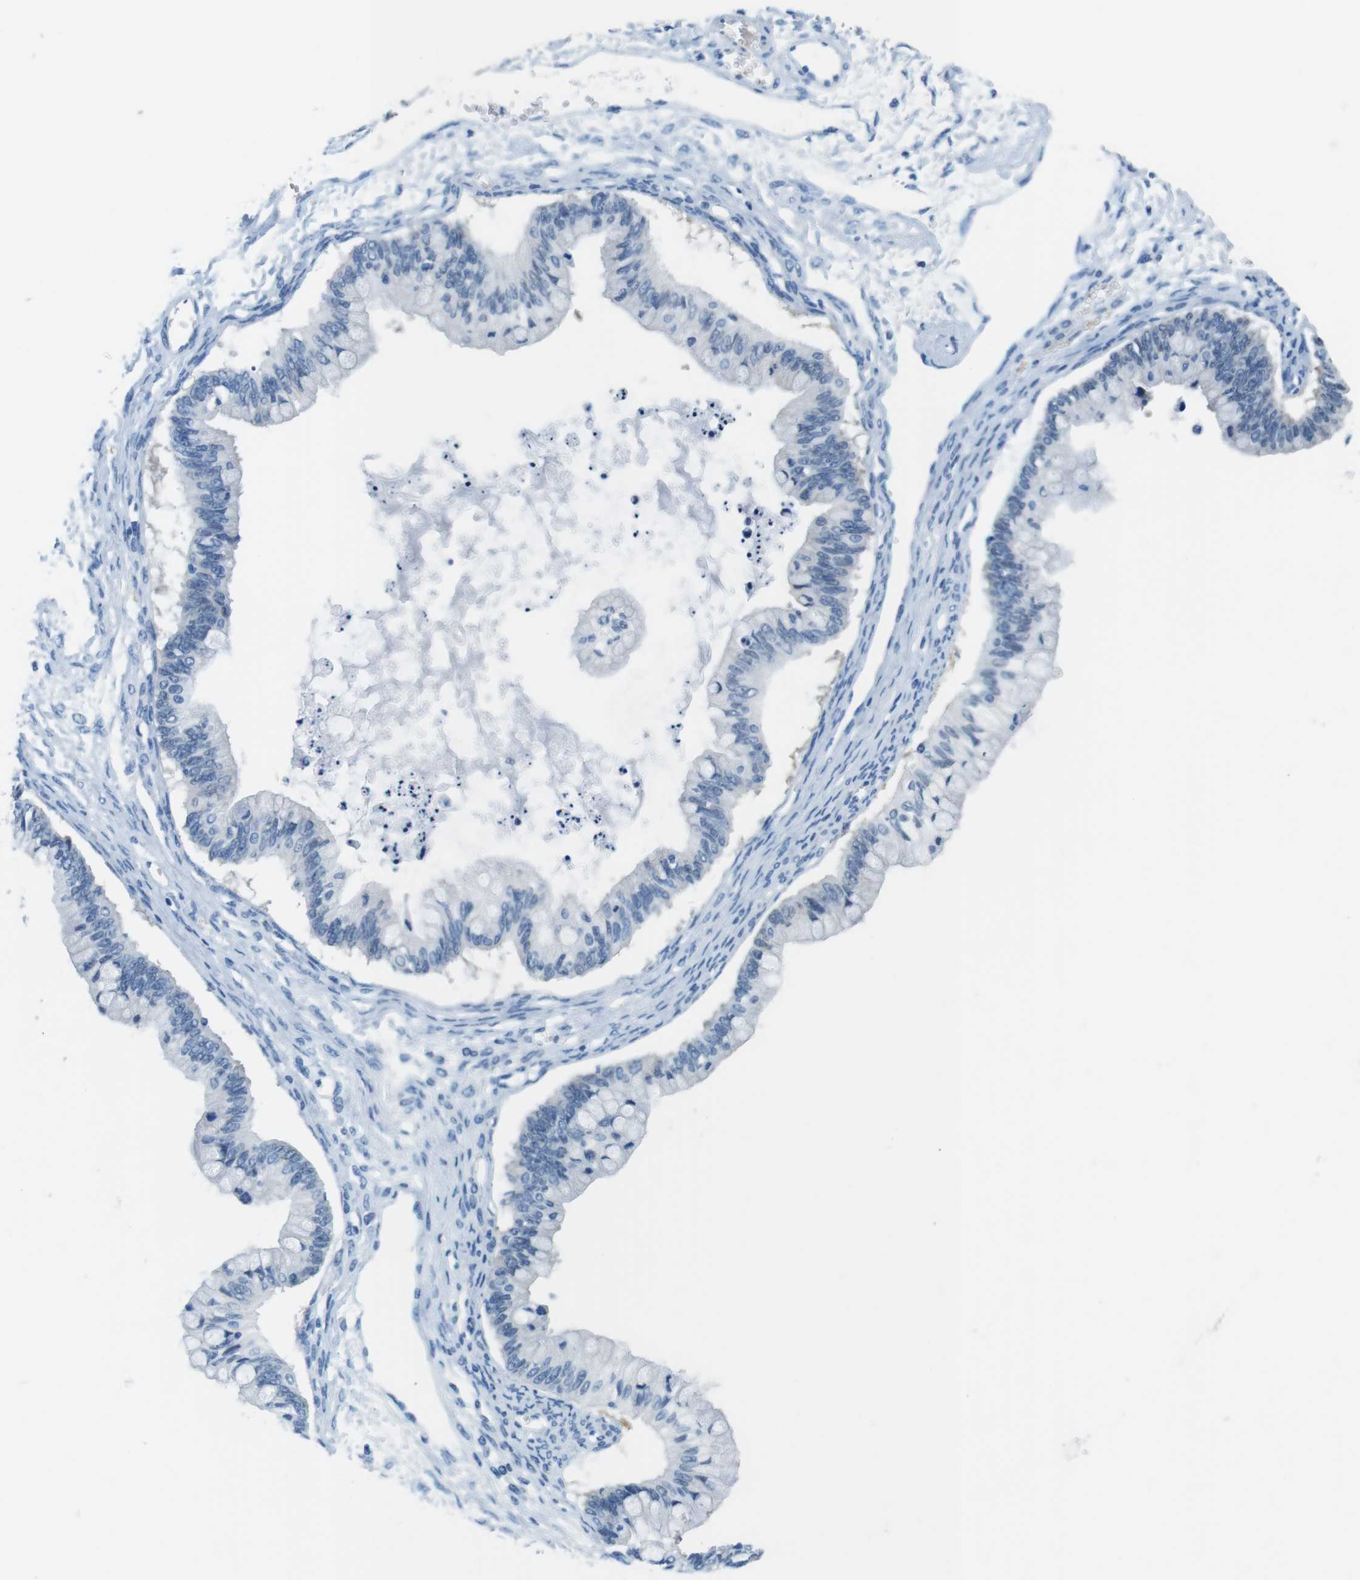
{"staining": {"intensity": "negative", "quantity": "none", "location": "none"}, "tissue": "ovarian cancer", "cell_type": "Tumor cells", "image_type": "cancer", "snomed": [{"axis": "morphology", "description": "Cystadenocarcinoma, mucinous, NOS"}, {"axis": "topography", "description": "Ovary"}], "caption": "The immunohistochemistry histopathology image has no significant positivity in tumor cells of ovarian cancer tissue.", "gene": "TFAP2C", "patient": {"sex": "female", "age": 57}}